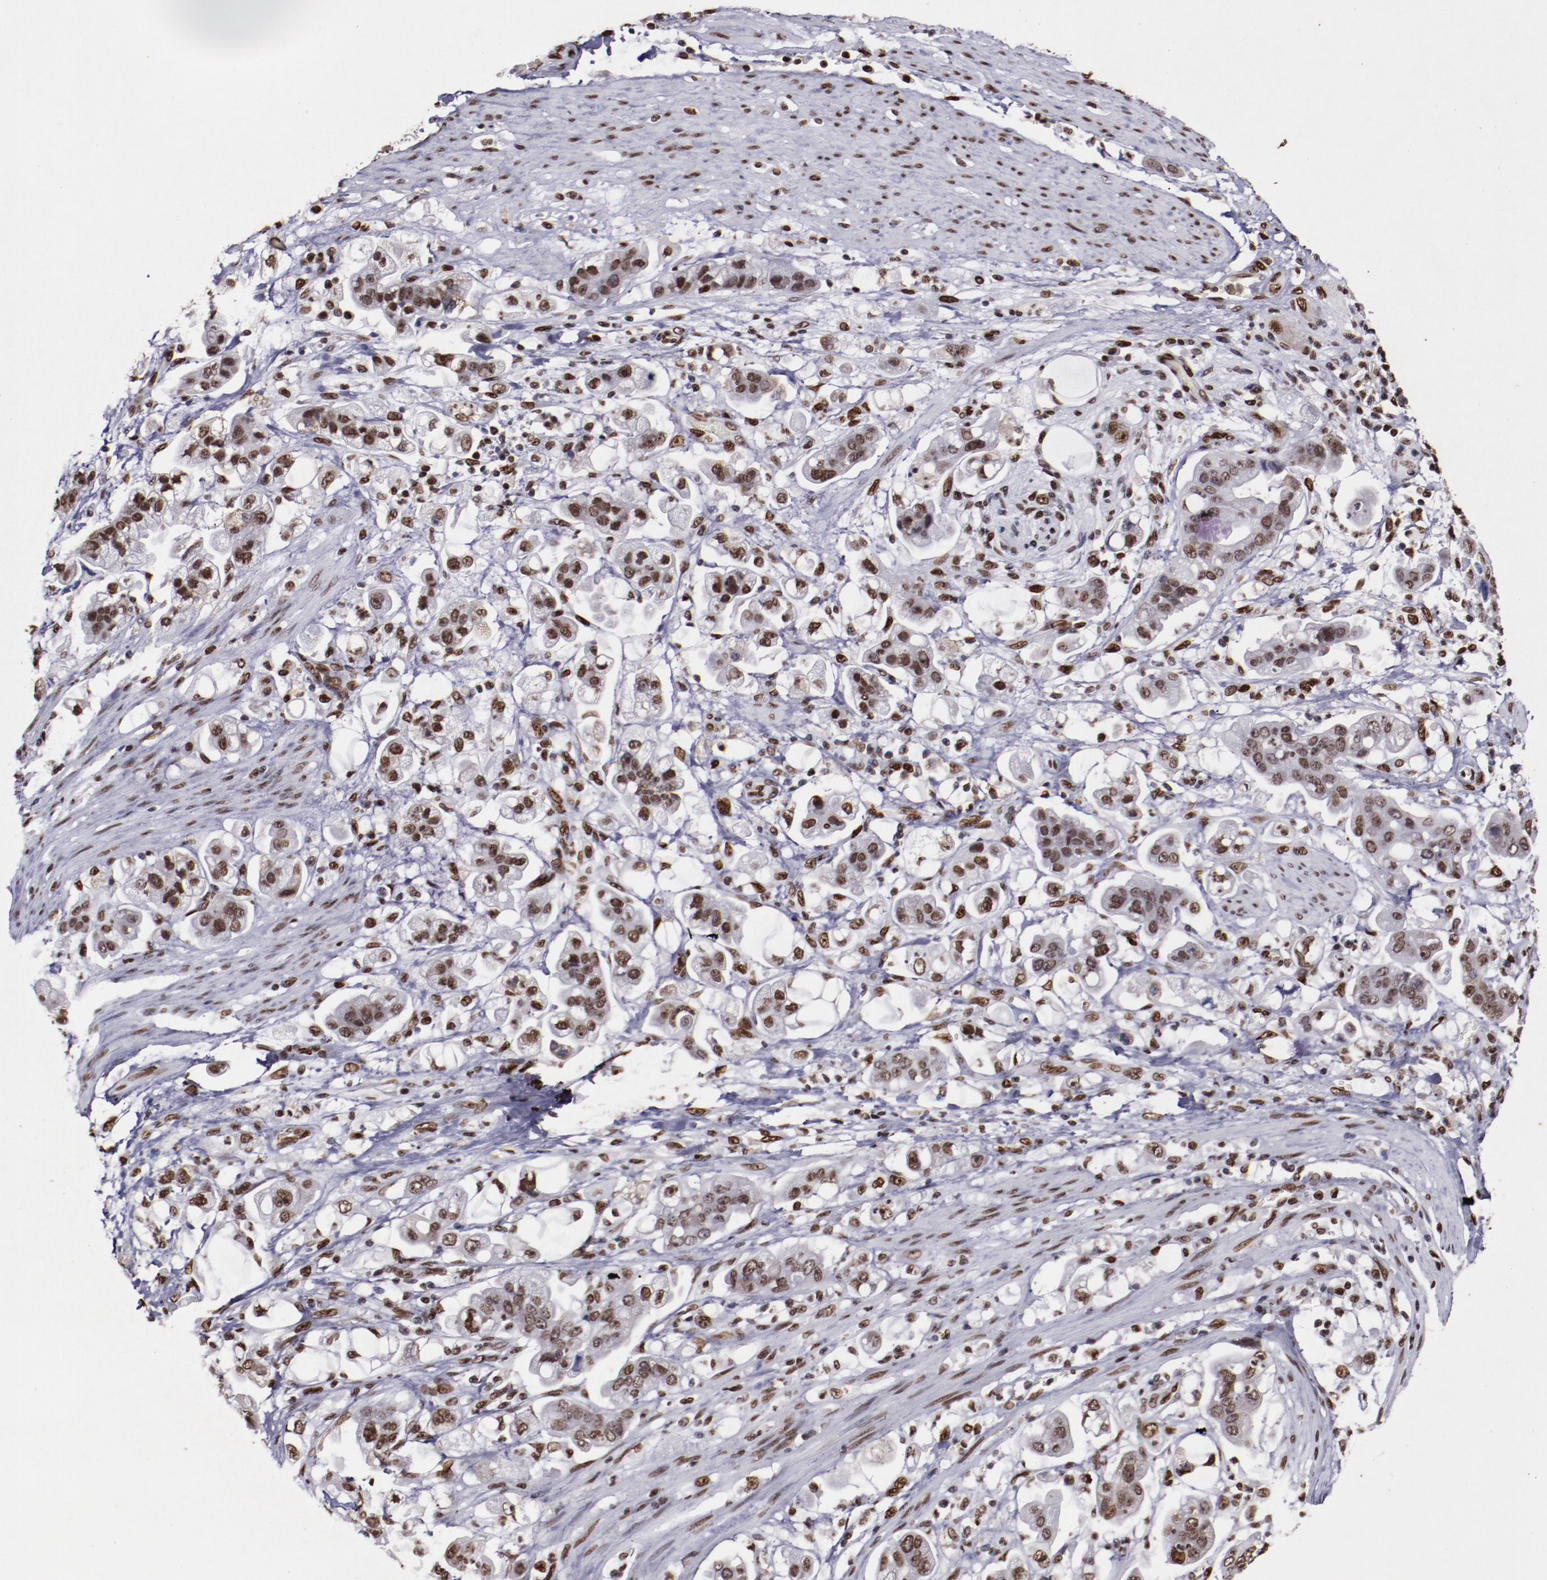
{"staining": {"intensity": "moderate", "quantity": ">75%", "location": "nuclear"}, "tissue": "stomach cancer", "cell_type": "Tumor cells", "image_type": "cancer", "snomed": [{"axis": "morphology", "description": "Adenocarcinoma, NOS"}, {"axis": "topography", "description": "Stomach"}], "caption": "The image exhibits immunohistochemical staining of stomach adenocarcinoma. There is moderate nuclear expression is identified in approximately >75% of tumor cells. Nuclei are stained in blue.", "gene": "APEX1", "patient": {"sex": "male", "age": 62}}